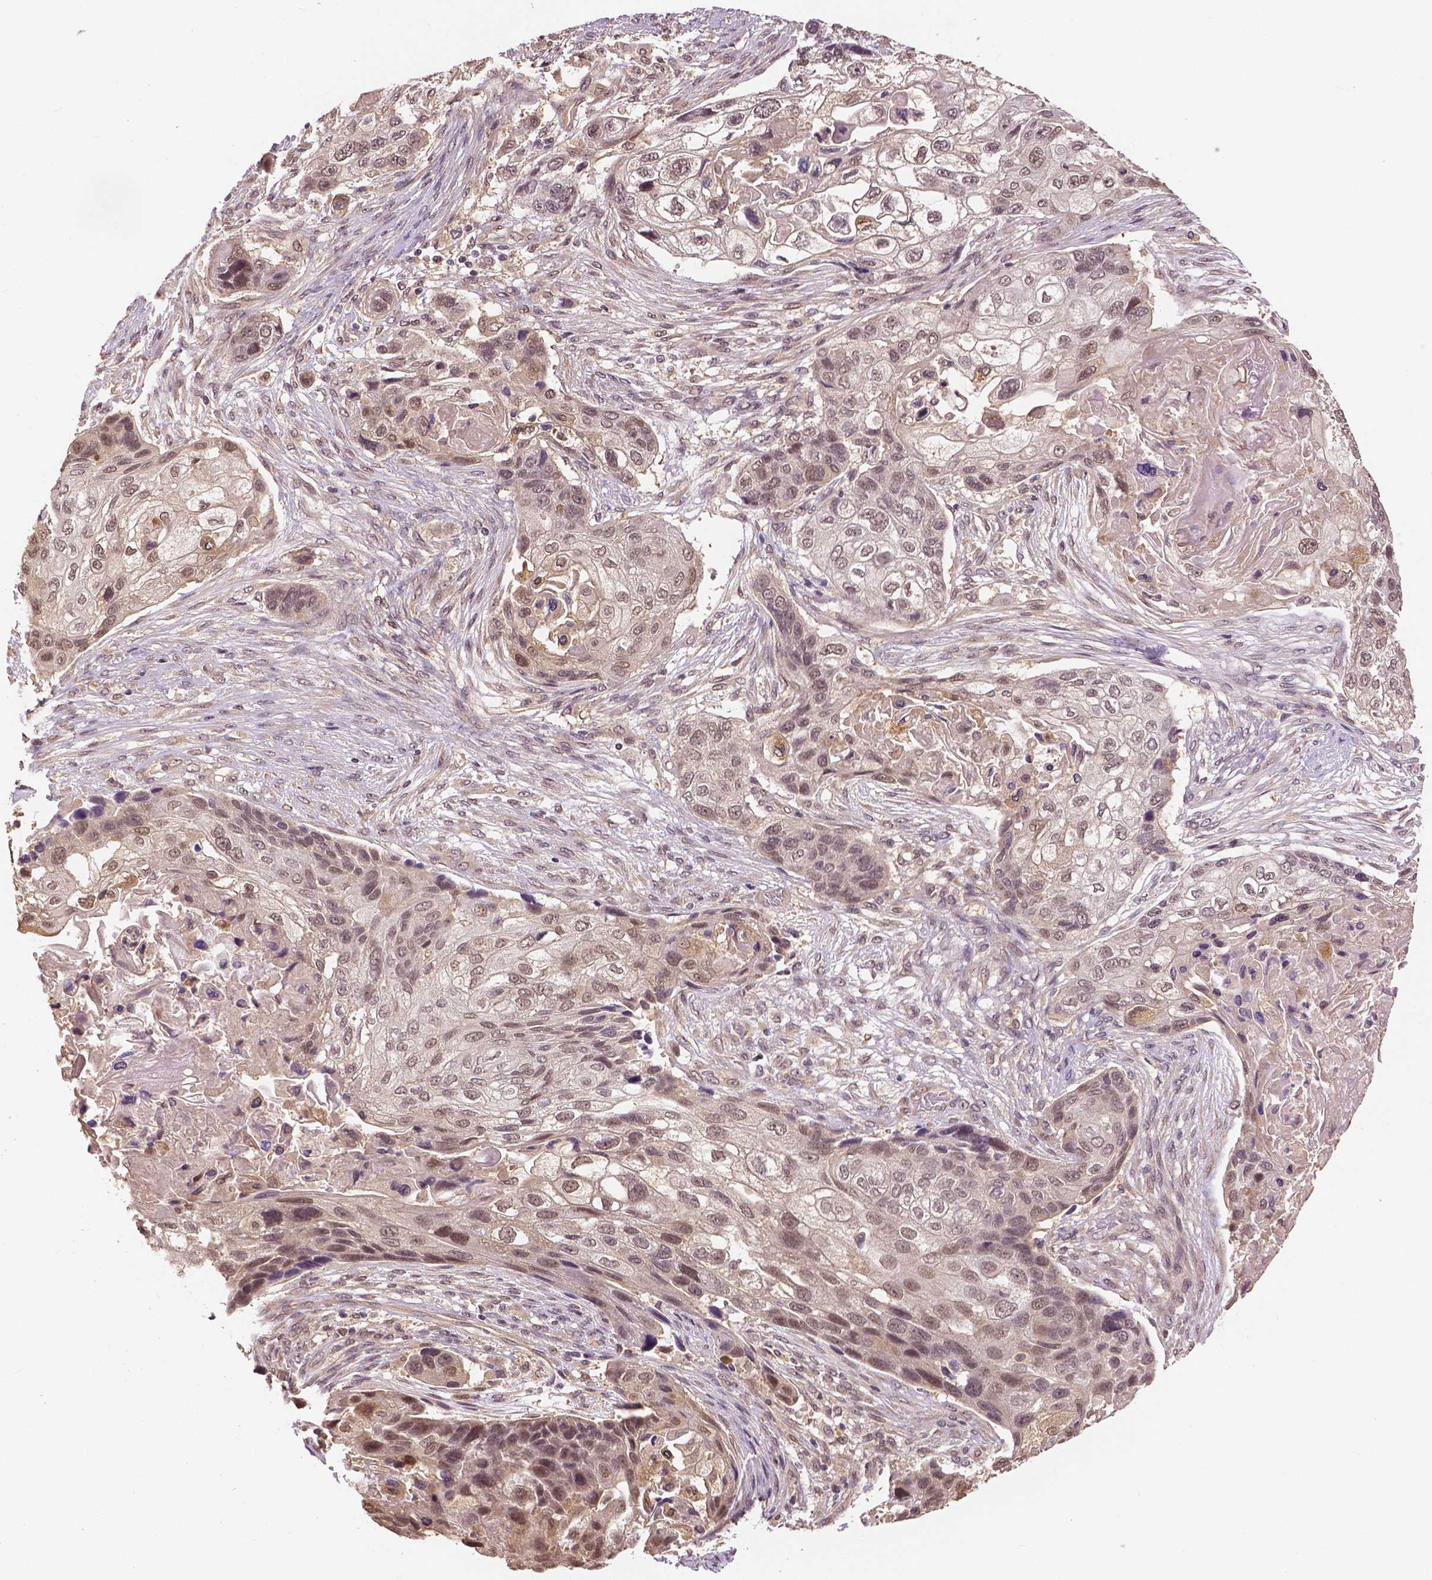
{"staining": {"intensity": "weak", "quantity": ">75%", "location": "nuclear"}, "tissue": "lung cancer", "cell_type": "Tumor cells", "image_type": "cancer", "snomed": [{"axis": "morphology", "description": "Squamous cell carcinoma, NOS"}, {"axis": "topography", "description": "Lung"}], "caption": "Lung cancer stained for a protein shows weak nuclear positivity in tumor cells. (brown staining indicates protein expression, while blue staining denotes nuclei).", "gene": "MAP1LC3B", "patient": {"sex": "male", "age": 69}}